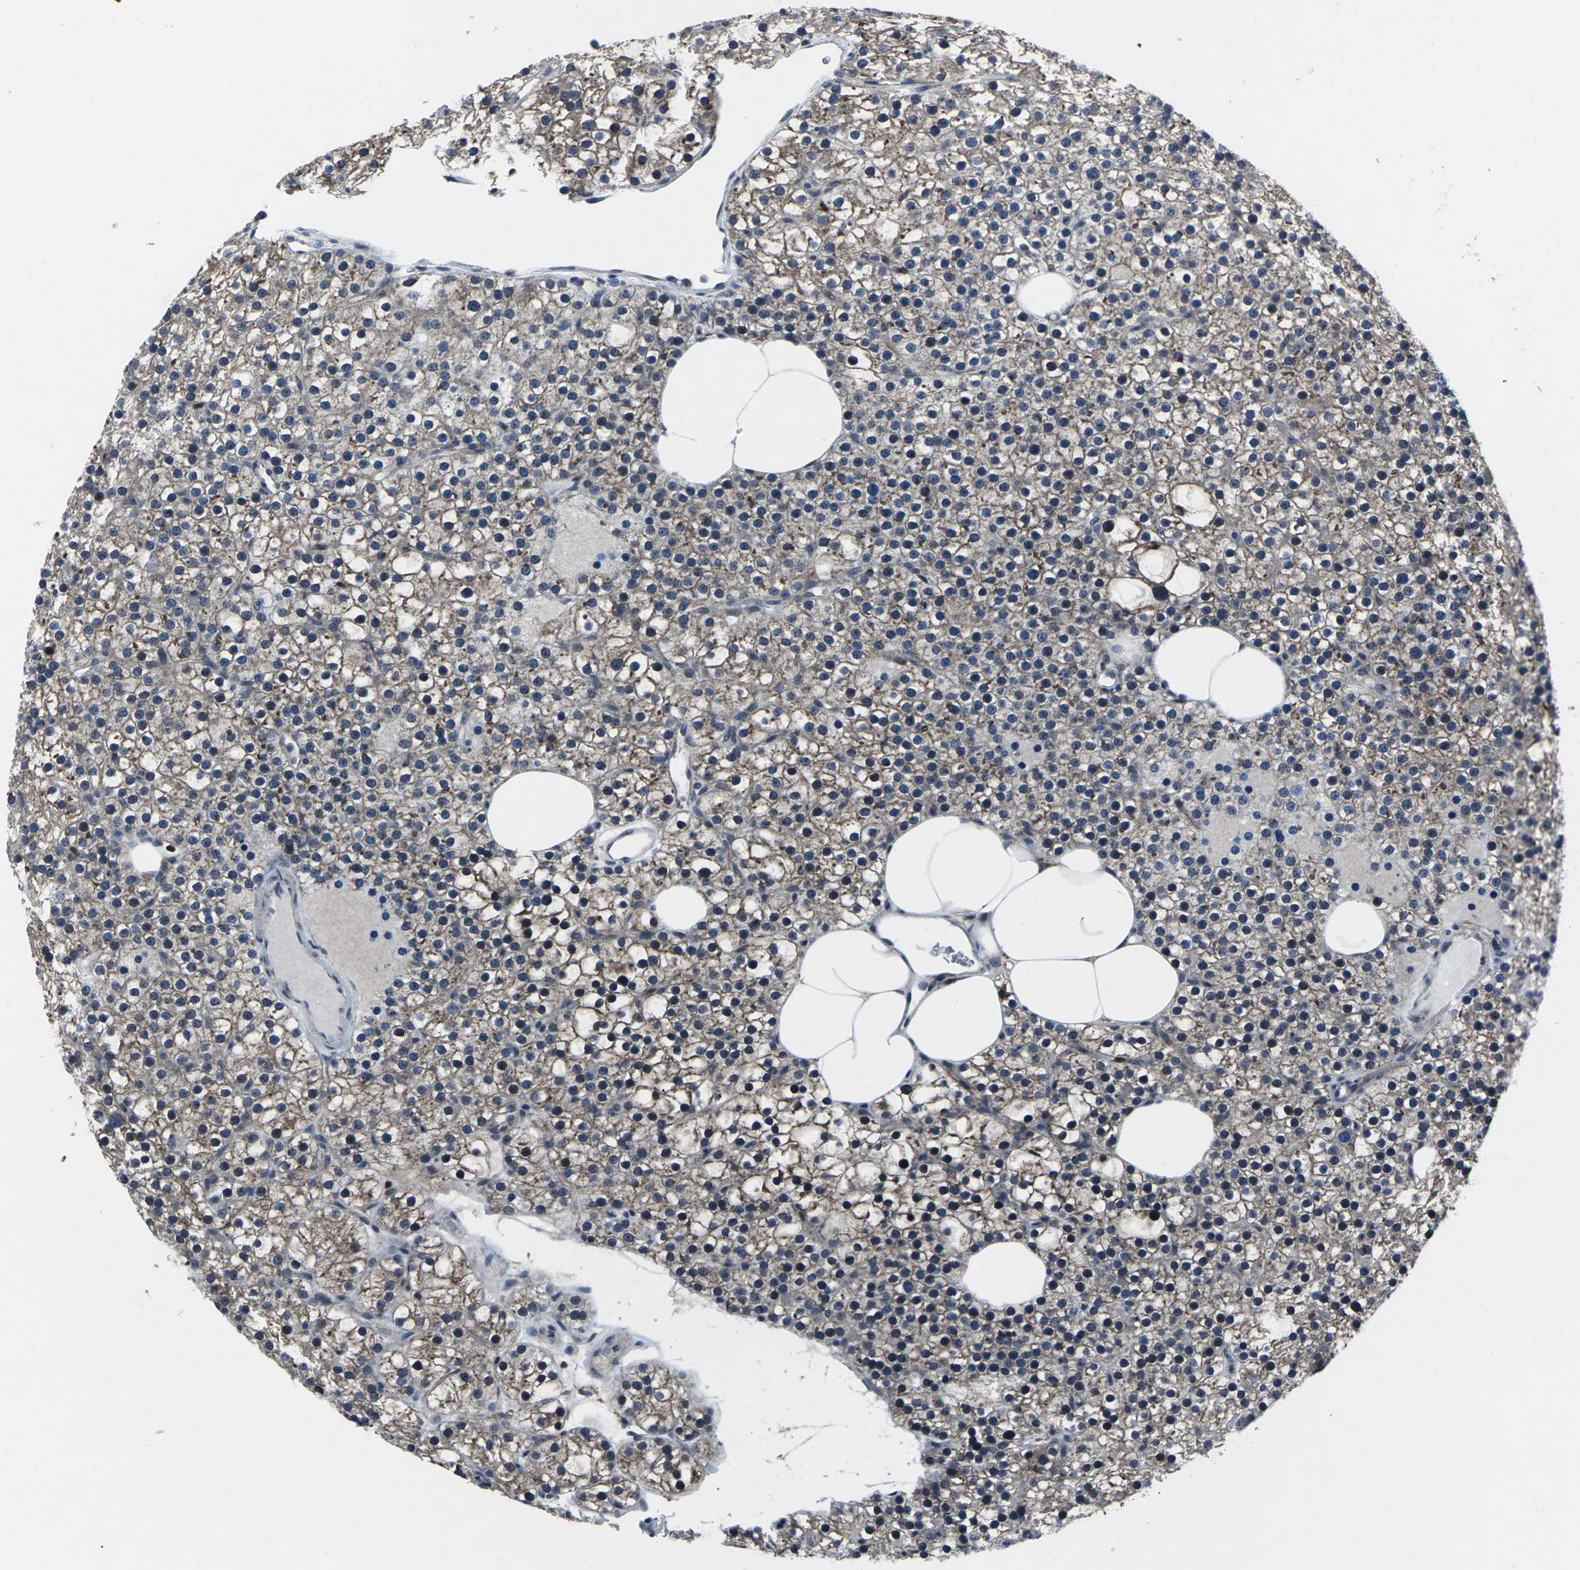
{"staining": {"intensity": "moderate", "quantity": ">75%", "location": "cytoplasmic/membranous"}, "tissue": "parathyroid gland", "cell_type": "Glandular cells", "image_type": "normal", "snomed": [{"axis": "morphology", "description": "Normal tissue, NOS"}, {"axis": "morphology", "description": "Adenoma, NOS"}, {"axis": "topography", "description": "Parathyroid gland"}], "caption": "IHC image of normal human parathyroid gland stained for a protein (brown), which shows medium levels of moderate cytoplasmic/membranous positivity in approximately >75% of glandular cells.", "gene": "STAT4", "patient": {"sex": "female", "age": 70}}